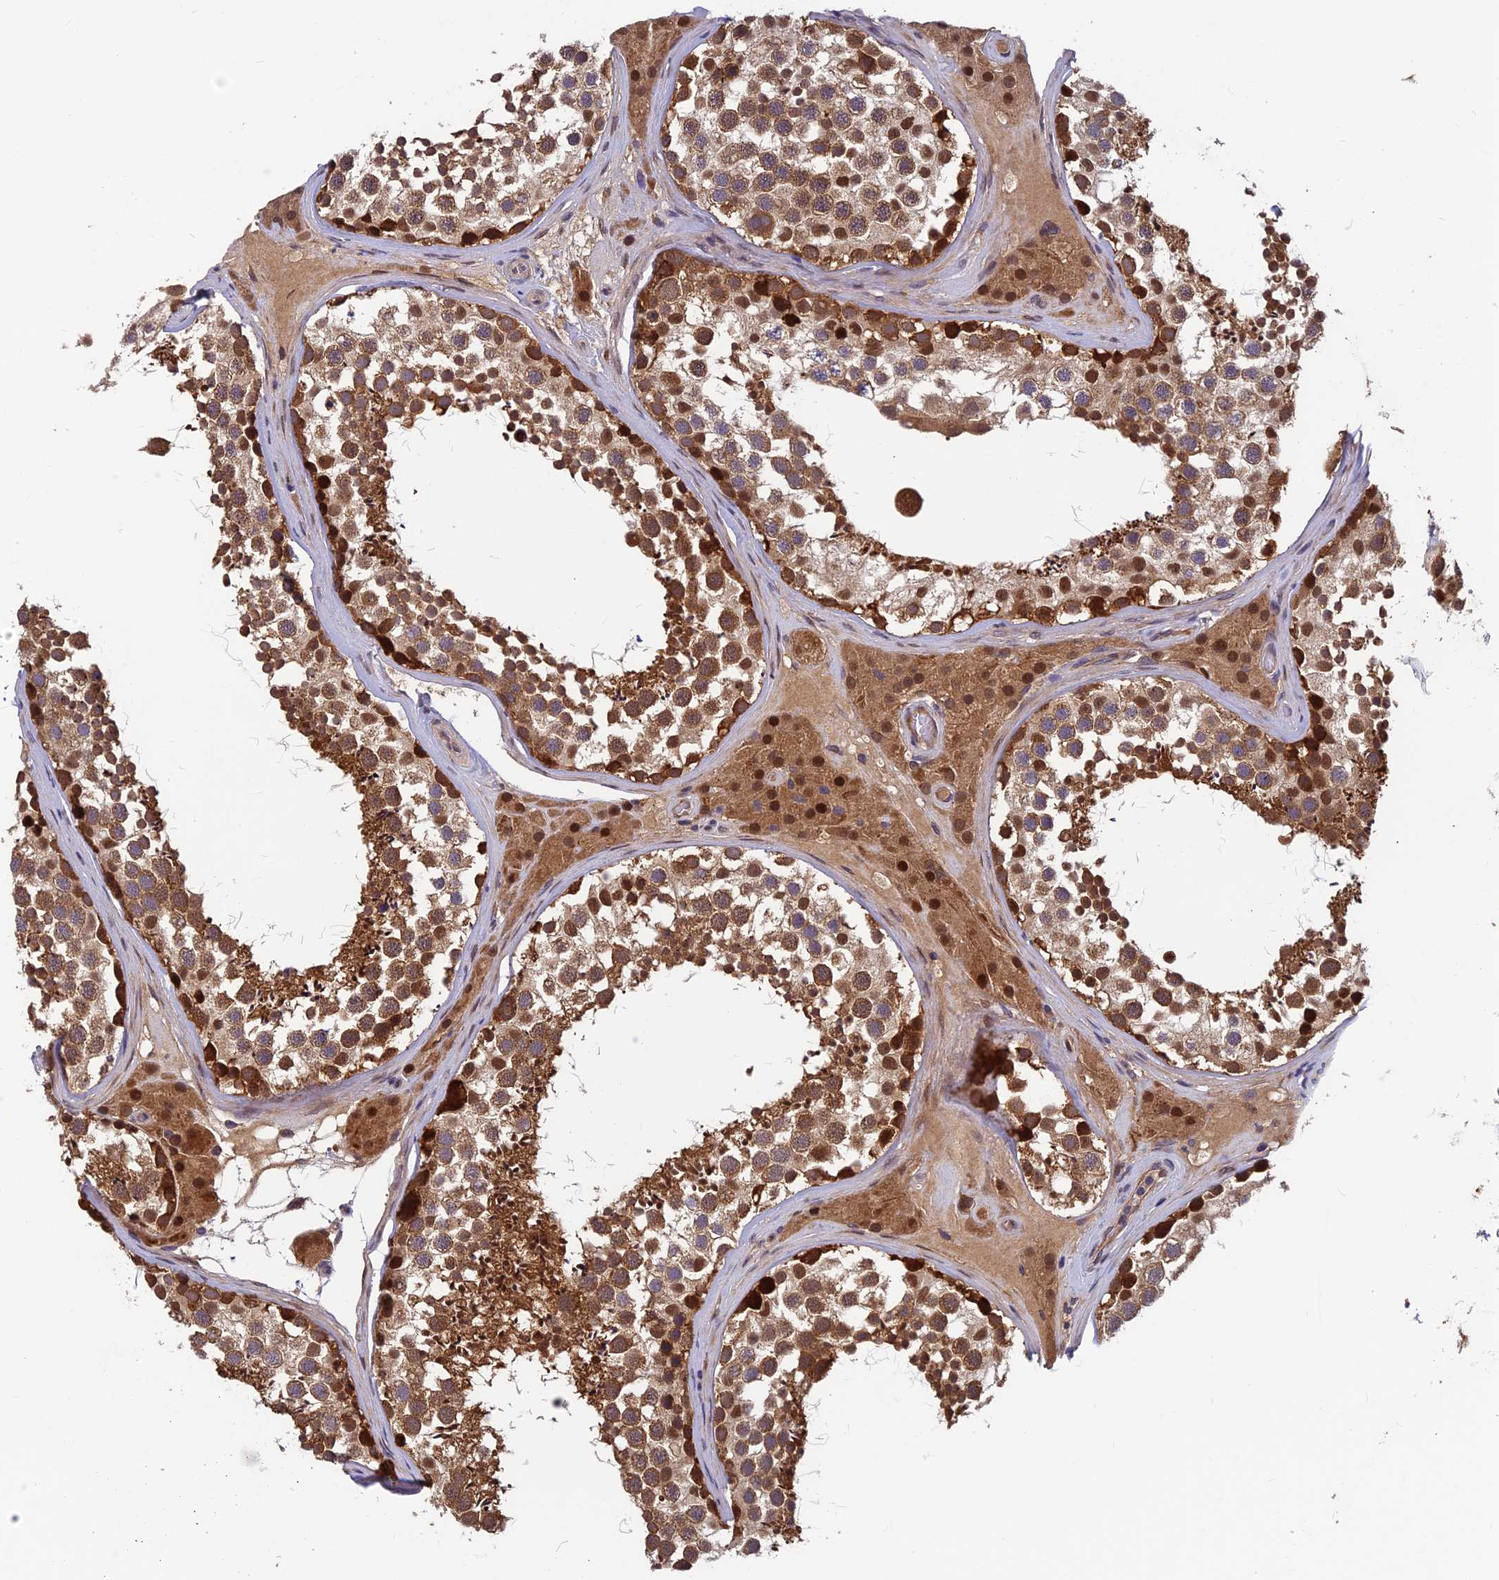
{"staining": {"intensity": "strong", "quantity": ">75%", "location": "cytoplasmic/membranous,nuclear"}, "tissue": "testis", "cell_type": "Cells in seminiferous ducts", "image_type": "normal", "snomed": [{"axis": "morphology", "description": "Normal tissue, NOS"}, {"axis": "topography", "description": "Testis"}], "caption": "The histopathology image shows immunohistochemical staining of benign testis. There is strong cytoplasmic/membranous,nuclear expression is present in approximately >75% of cells in seminiferous ducts.", "gene": "CCDC15", "patient": {"sex": "male", "age": 46}}